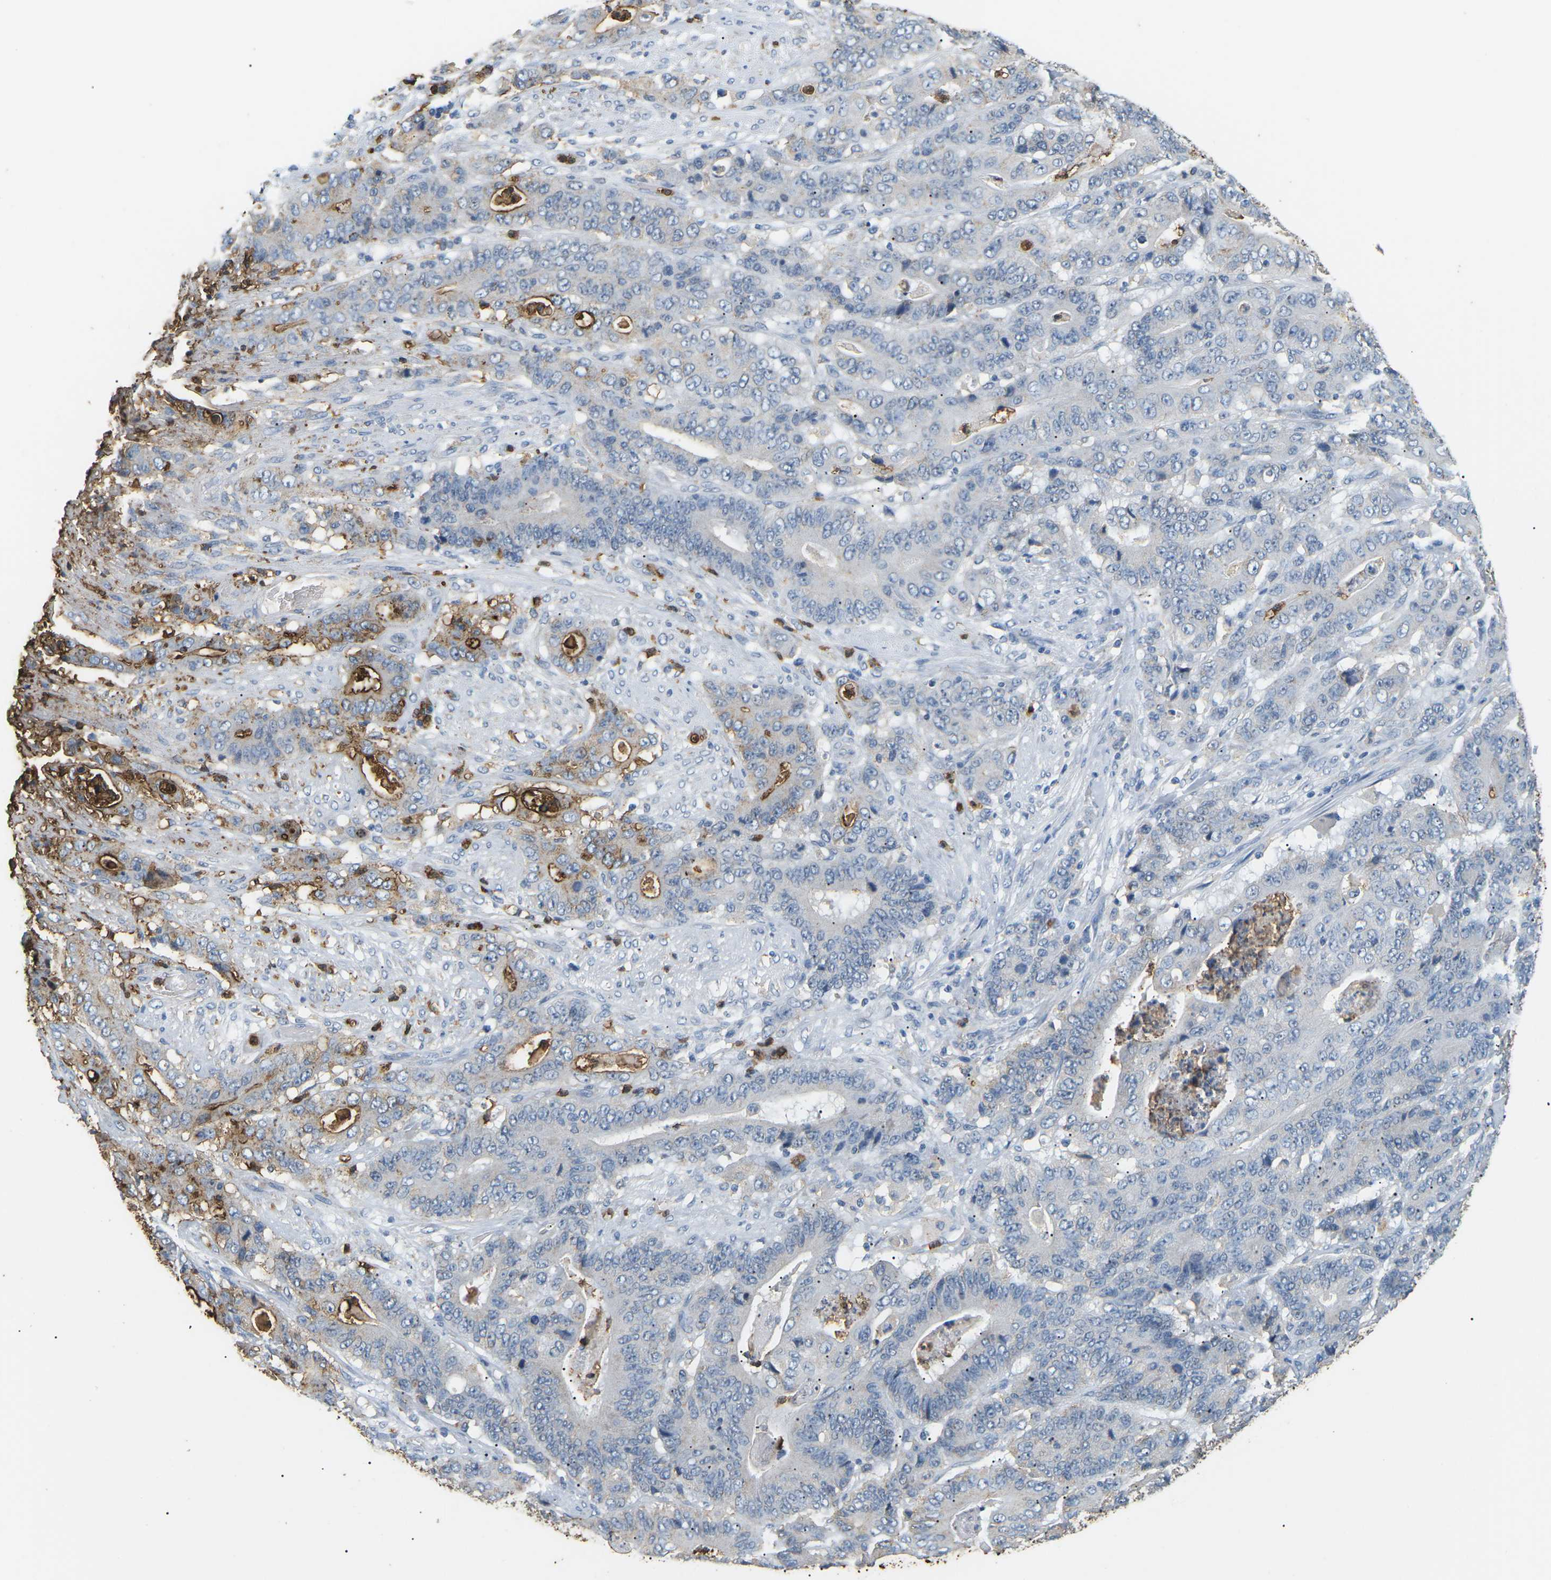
{"staining": {"intensity": "negative", "quantity": "none", "location": "none"}, "tissue": "stomach cancer", "cell_type": "Tumor cells", "image_type": "cancer", "snomed": [{"axis": "morphology", "description": "Adenocarcinoma, NOS"}, {"axis": "topography", "description": "Stomach"}], "caption": "The histopathology image displays no staining of tumor cells in stomach cancer (adenocarcinoma). (DAB immunohistochemistry (IHC) with hematoxylin counter stain).", "gene": "ADM", "patient": {"sex": "female", "age": 73}}